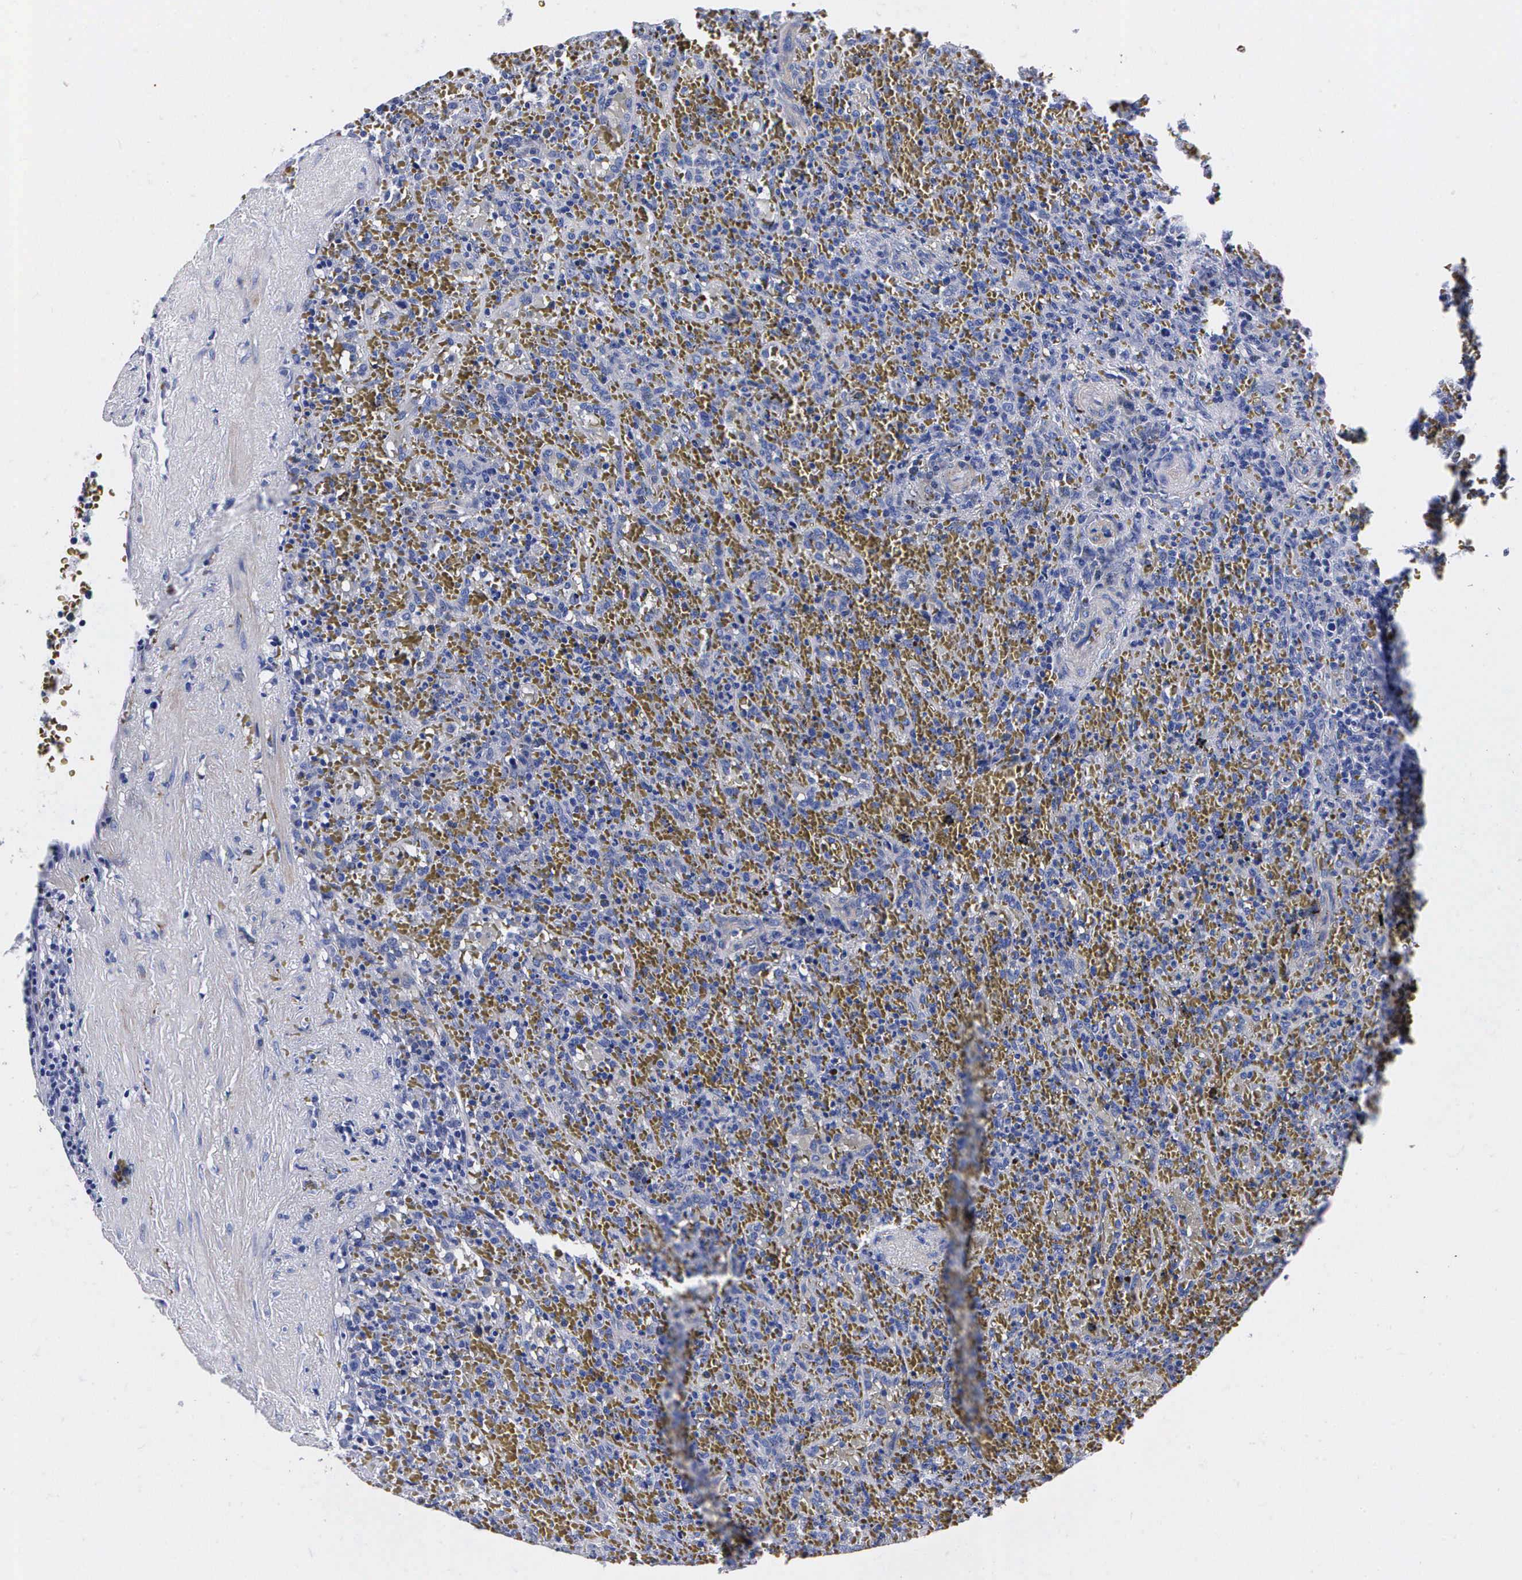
{"staining": {"intensity": "negative", "quantity": "none", "location": "none"}, "tissue": "lymphoma", "cell_type": "Tumor cells", "image_type": "cancer", "snomed": [{"axis": "morphology", "description": "Malignant lymphoma, non-Hodgkin's type, High grade"}, {"axis": "topography", "description": "Spleen"}, {"axis": "topography", "description": "Lymph node"}], "caption": "Immunohistochemical staining of human lymphoma displays no significant staining in tumor cells.", "gene": "ENO2", "patient": {"sex": "female", "age": 70}}